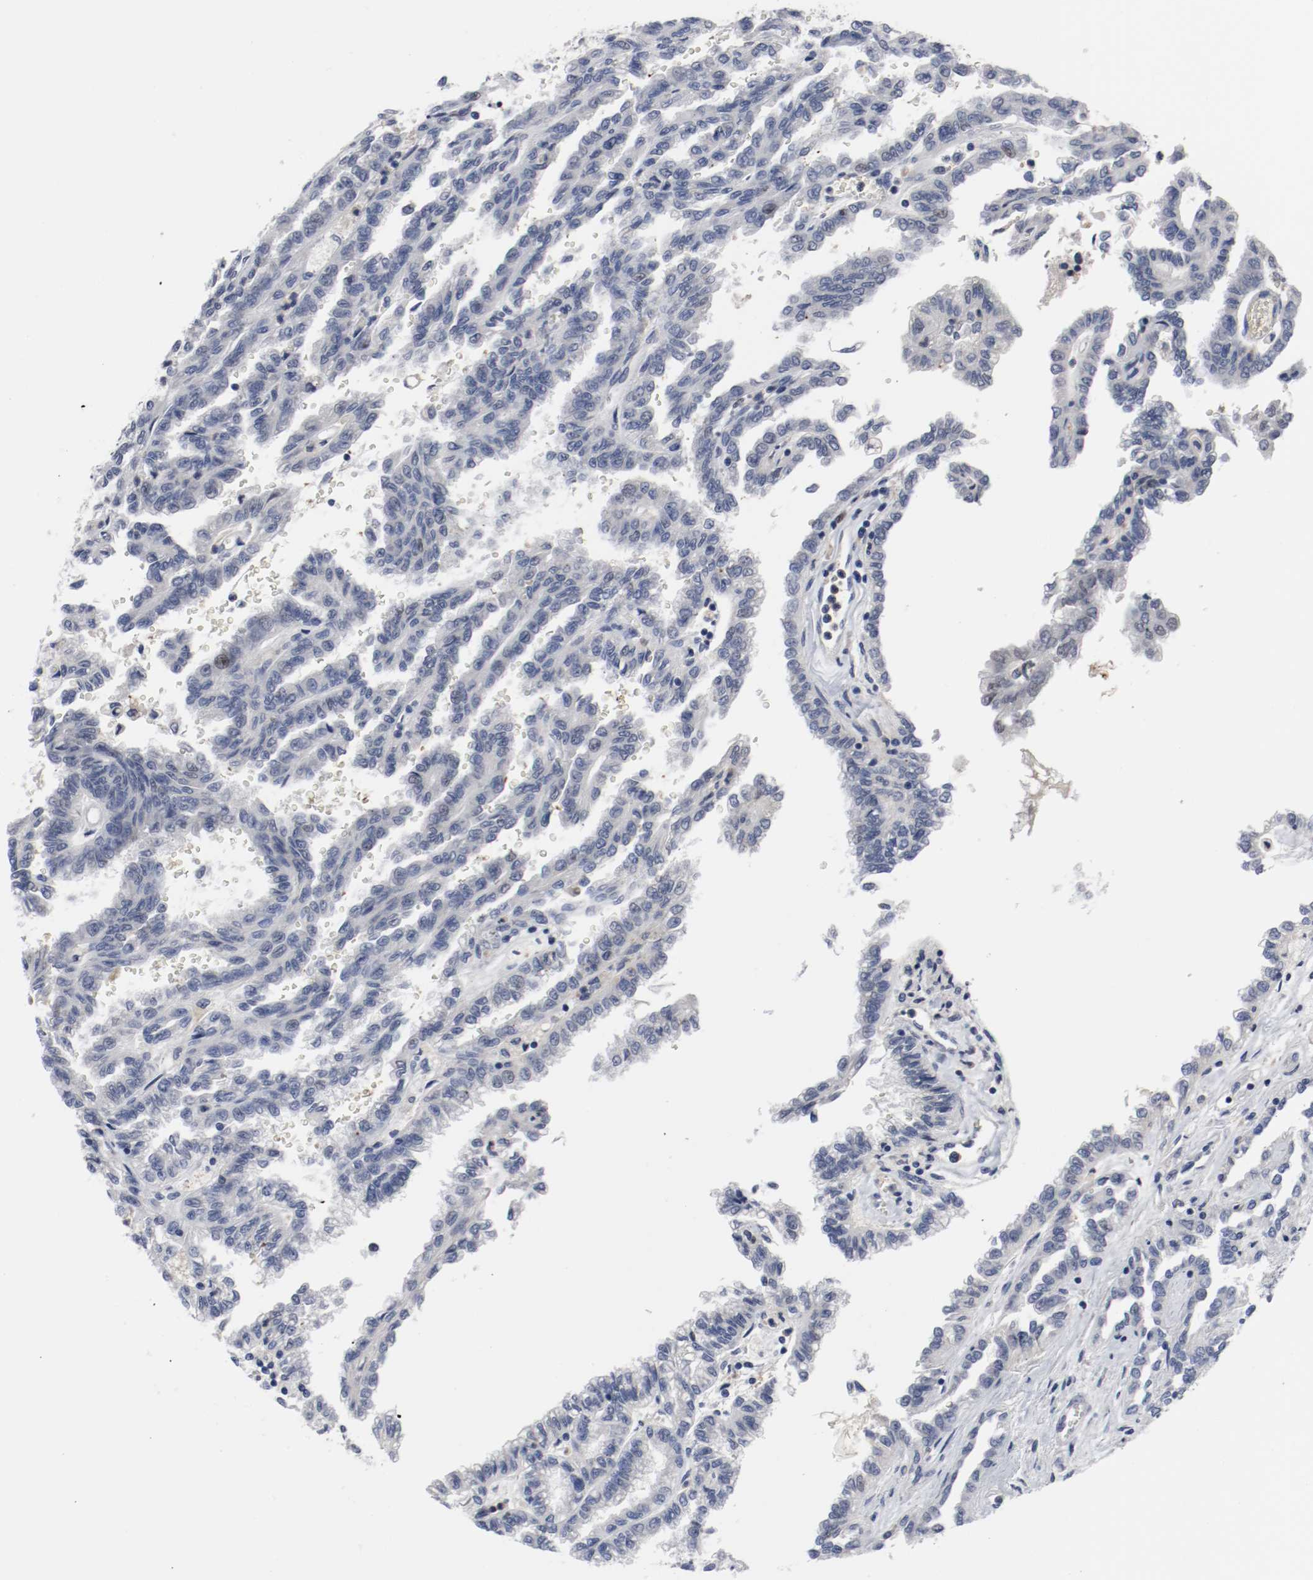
{"staining": {"intensity": "negative", "quantity": "none", "location": "none"}, "tissue": "renal cancer", "cell_type": "Tumor cells", "image_type": "cancer", "snomed": [{"axis": "morphology", "description": "Inflammation, NOS"}, {"axis": "morphology", "description": "Adenocarcinoma, NOS"}, {"axis": "topography", "description": "Kidney"}], "caption": "DAB (3,3'-diaminobenzidine) immunohistochemical staining of human renal cancer exhibits no significant staining in tumor cells.", "gene": "MCM6", "patient": {"sex": "male", "age": 68}}